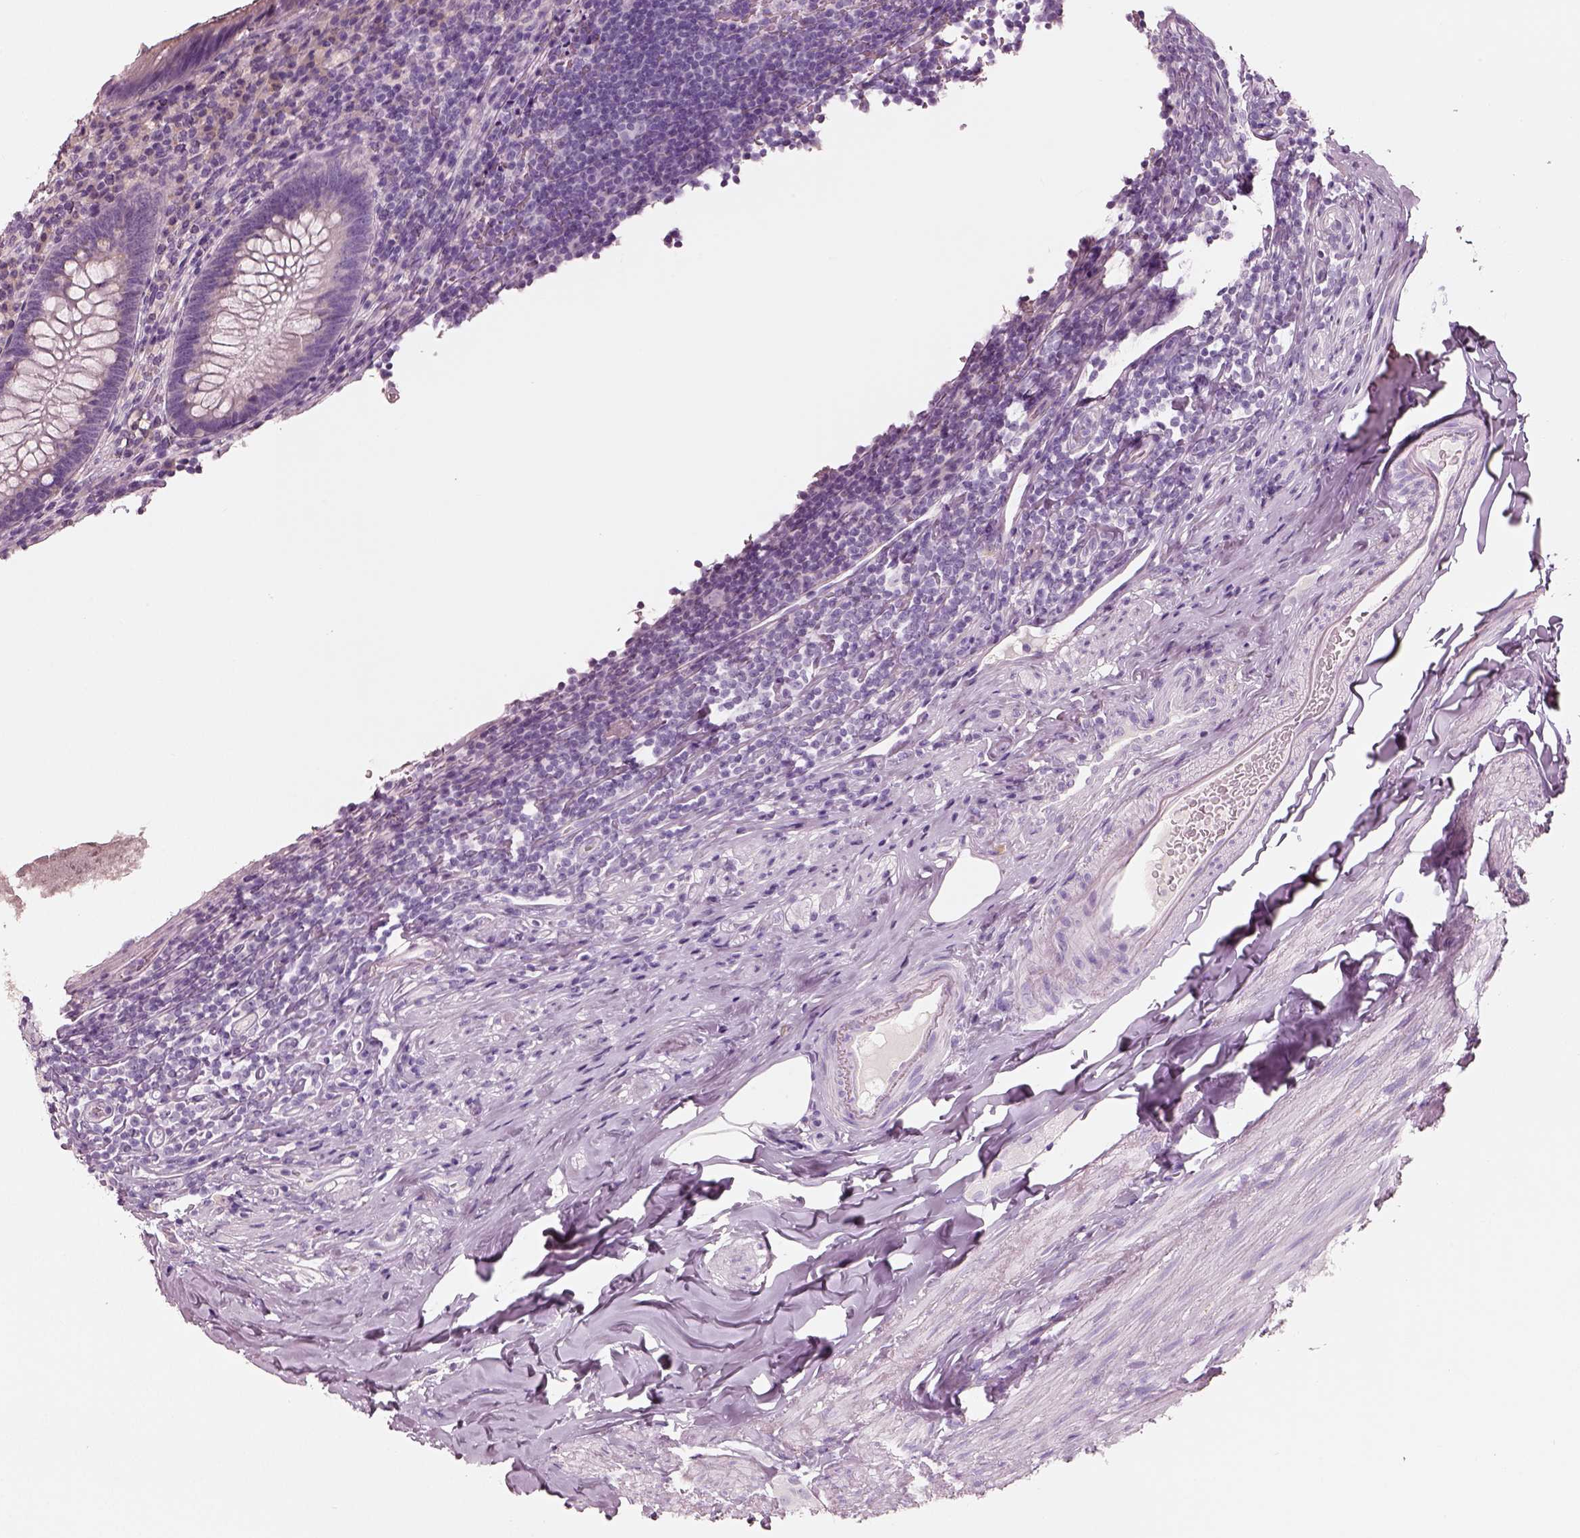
{"staining": {"intensity": "negative", "quantity": "none", "location": "none"}, "tissue": "appendix", "cell_type": "Glandular cells", "image_type": "normal", "snomed": [{"axis": "morphology", "description": "Normal tissue, NOS"}, {"axis": "topography", "description": "Appendix"}], "caption": "Glandular cells show no significant protein staining in normal appendix. Nuclei are stained in blue.", "gene": "PNOC", "patient": {"sex": "male", "age": 47}}